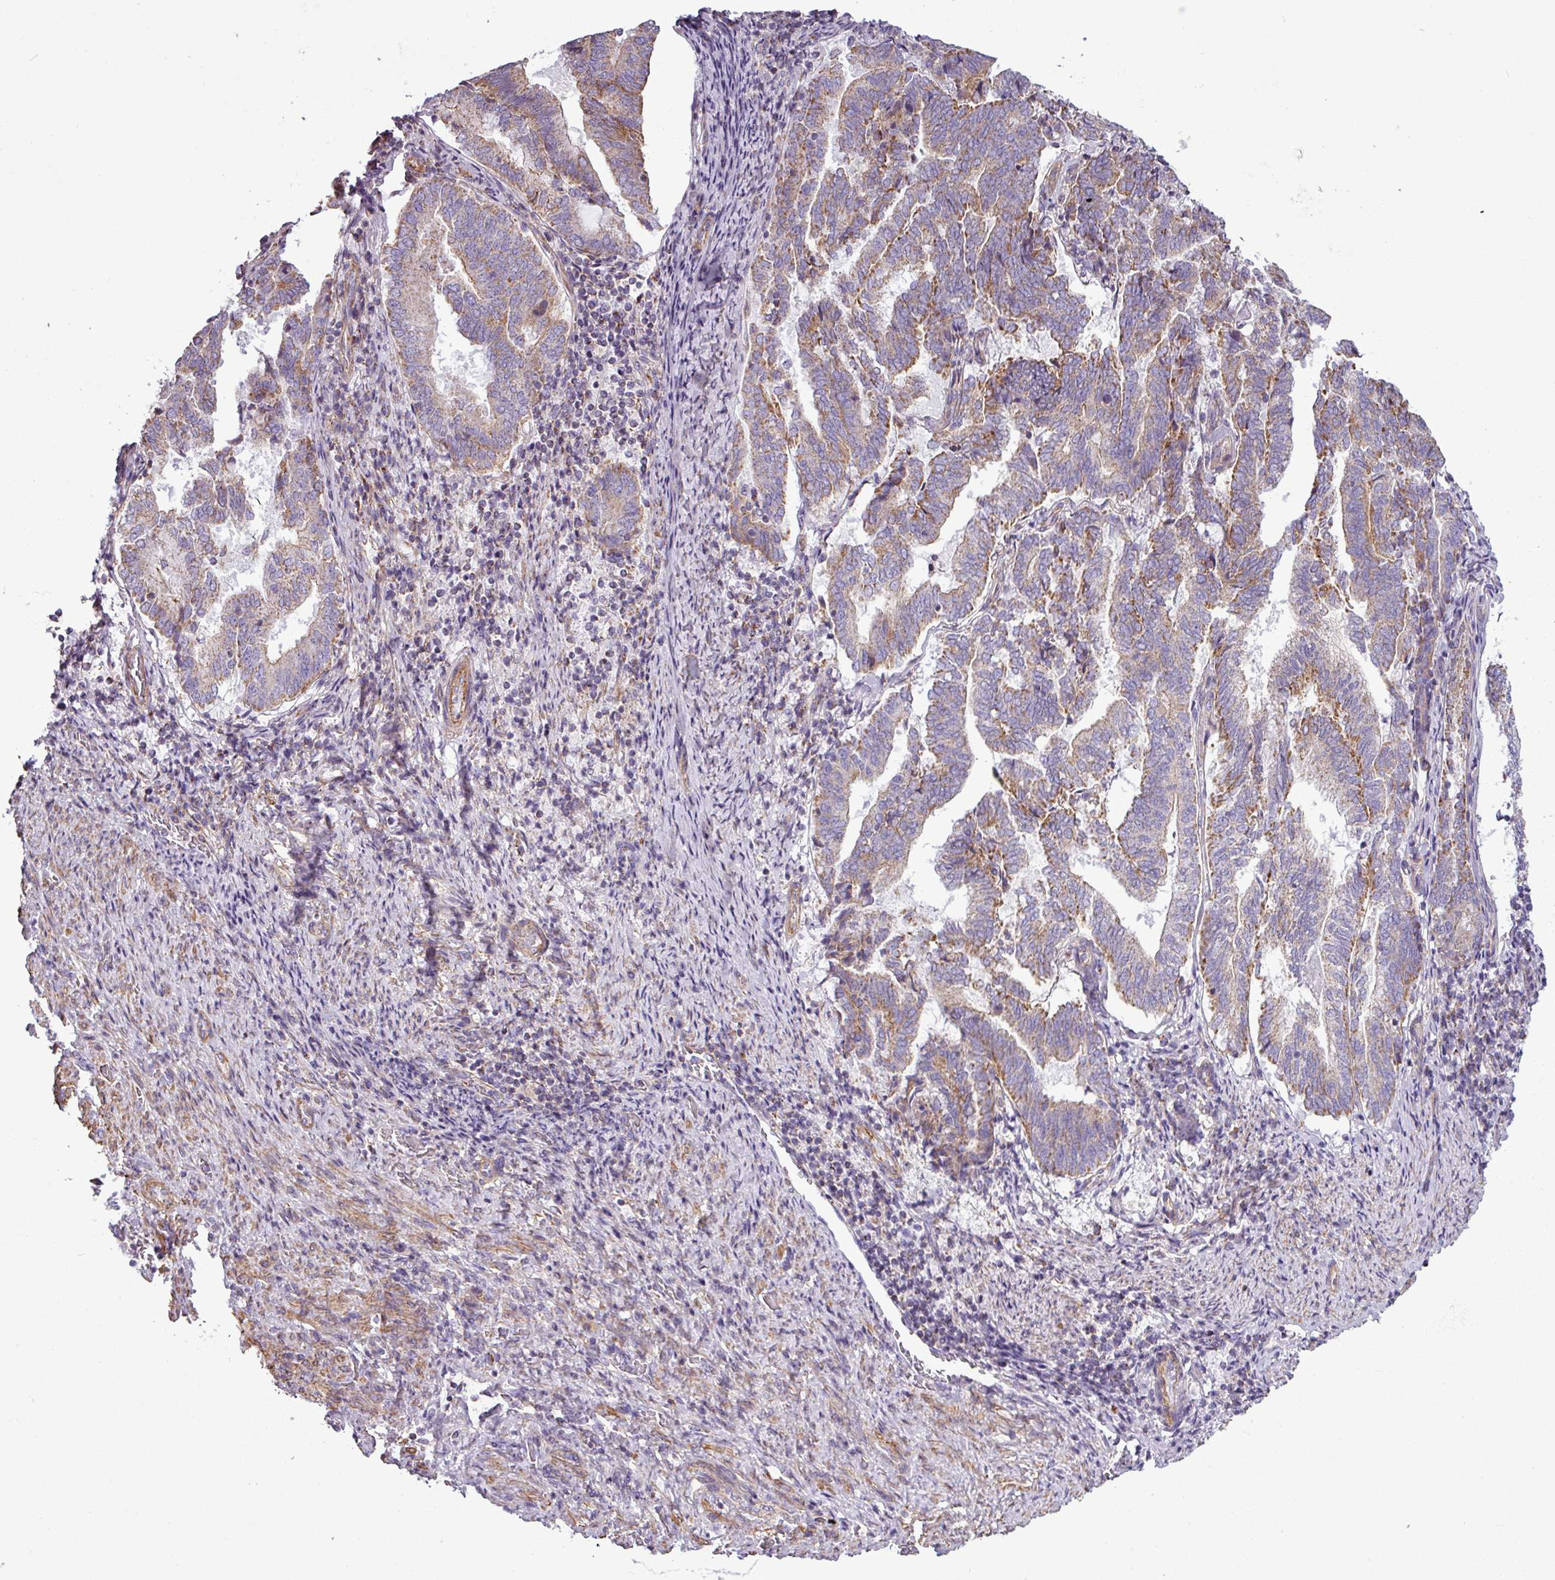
{"staining": {"intensity": "weak", "quantity": "25%-75%", "location": "cytoplasmic/membranous"}, "tissue": "endometrial cancer", "cell_type": "Tumor cells", "image_type": "cancer", "snomed": [{"axis": "morphology", "description": "Adenocarcinoma, NOS"}, {"axis": "topography", "description": "Endometrium"}], "caption": "A brown stain highlights weak cytoplasmic/membranous staining of a protein in endometrial cancer tumor cells.", "gene": "BTN2A2", "patient": {"sex": "female", "age": 80}}